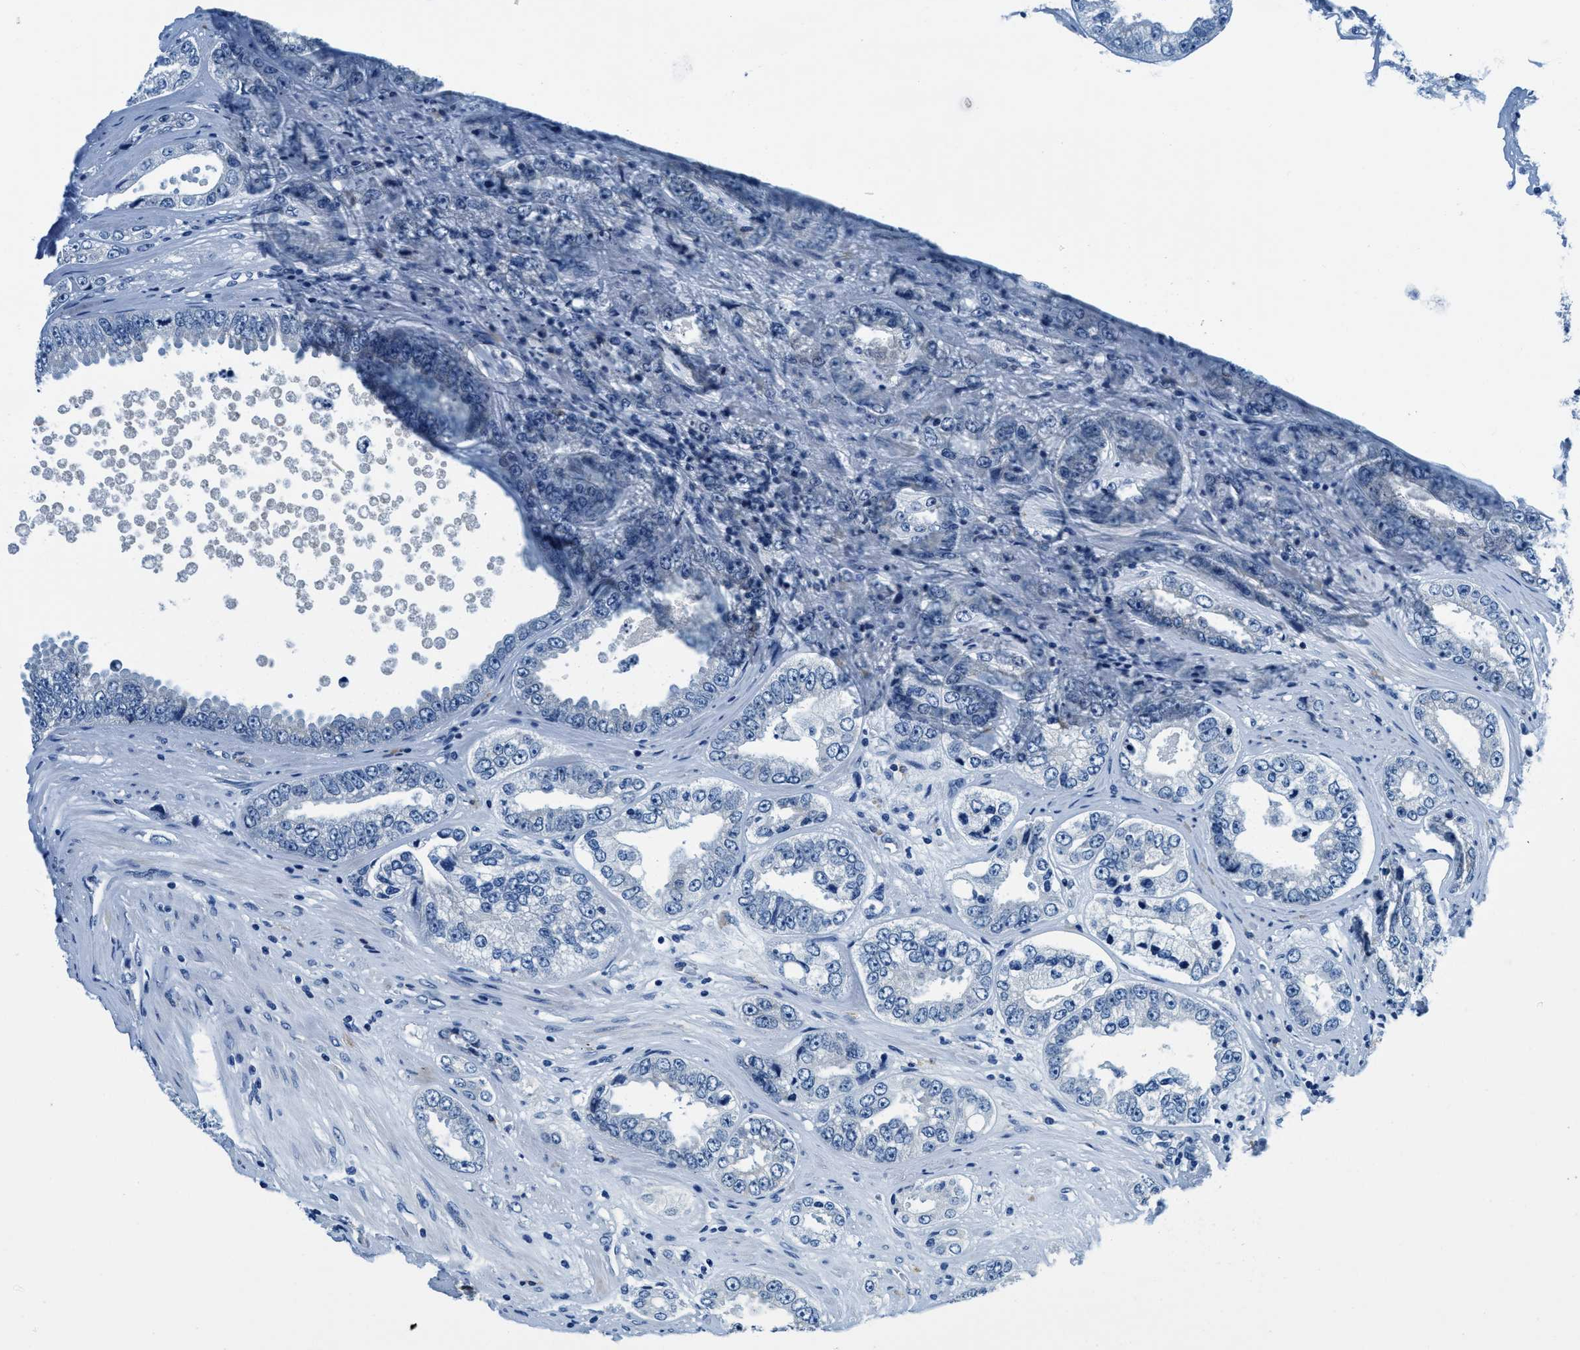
{"staining": {"intensity": "negative", "quantity": "none", "location": "none"}, "tissue": "prostate cancer", "cell_type": "Tumor cells", "image_type": "cancer", "snomed": [{"axis": "morphology", "description": "Adenocarcinoma, High grade"}, {"axis": "topography", "description": "Prostate"}], "caption": "Protein analysis of prostate cancer demonstrates no significant positivity in tumor cells.", "gene": "UBAC2", "patient": {"sex": "male", "age": 61}}